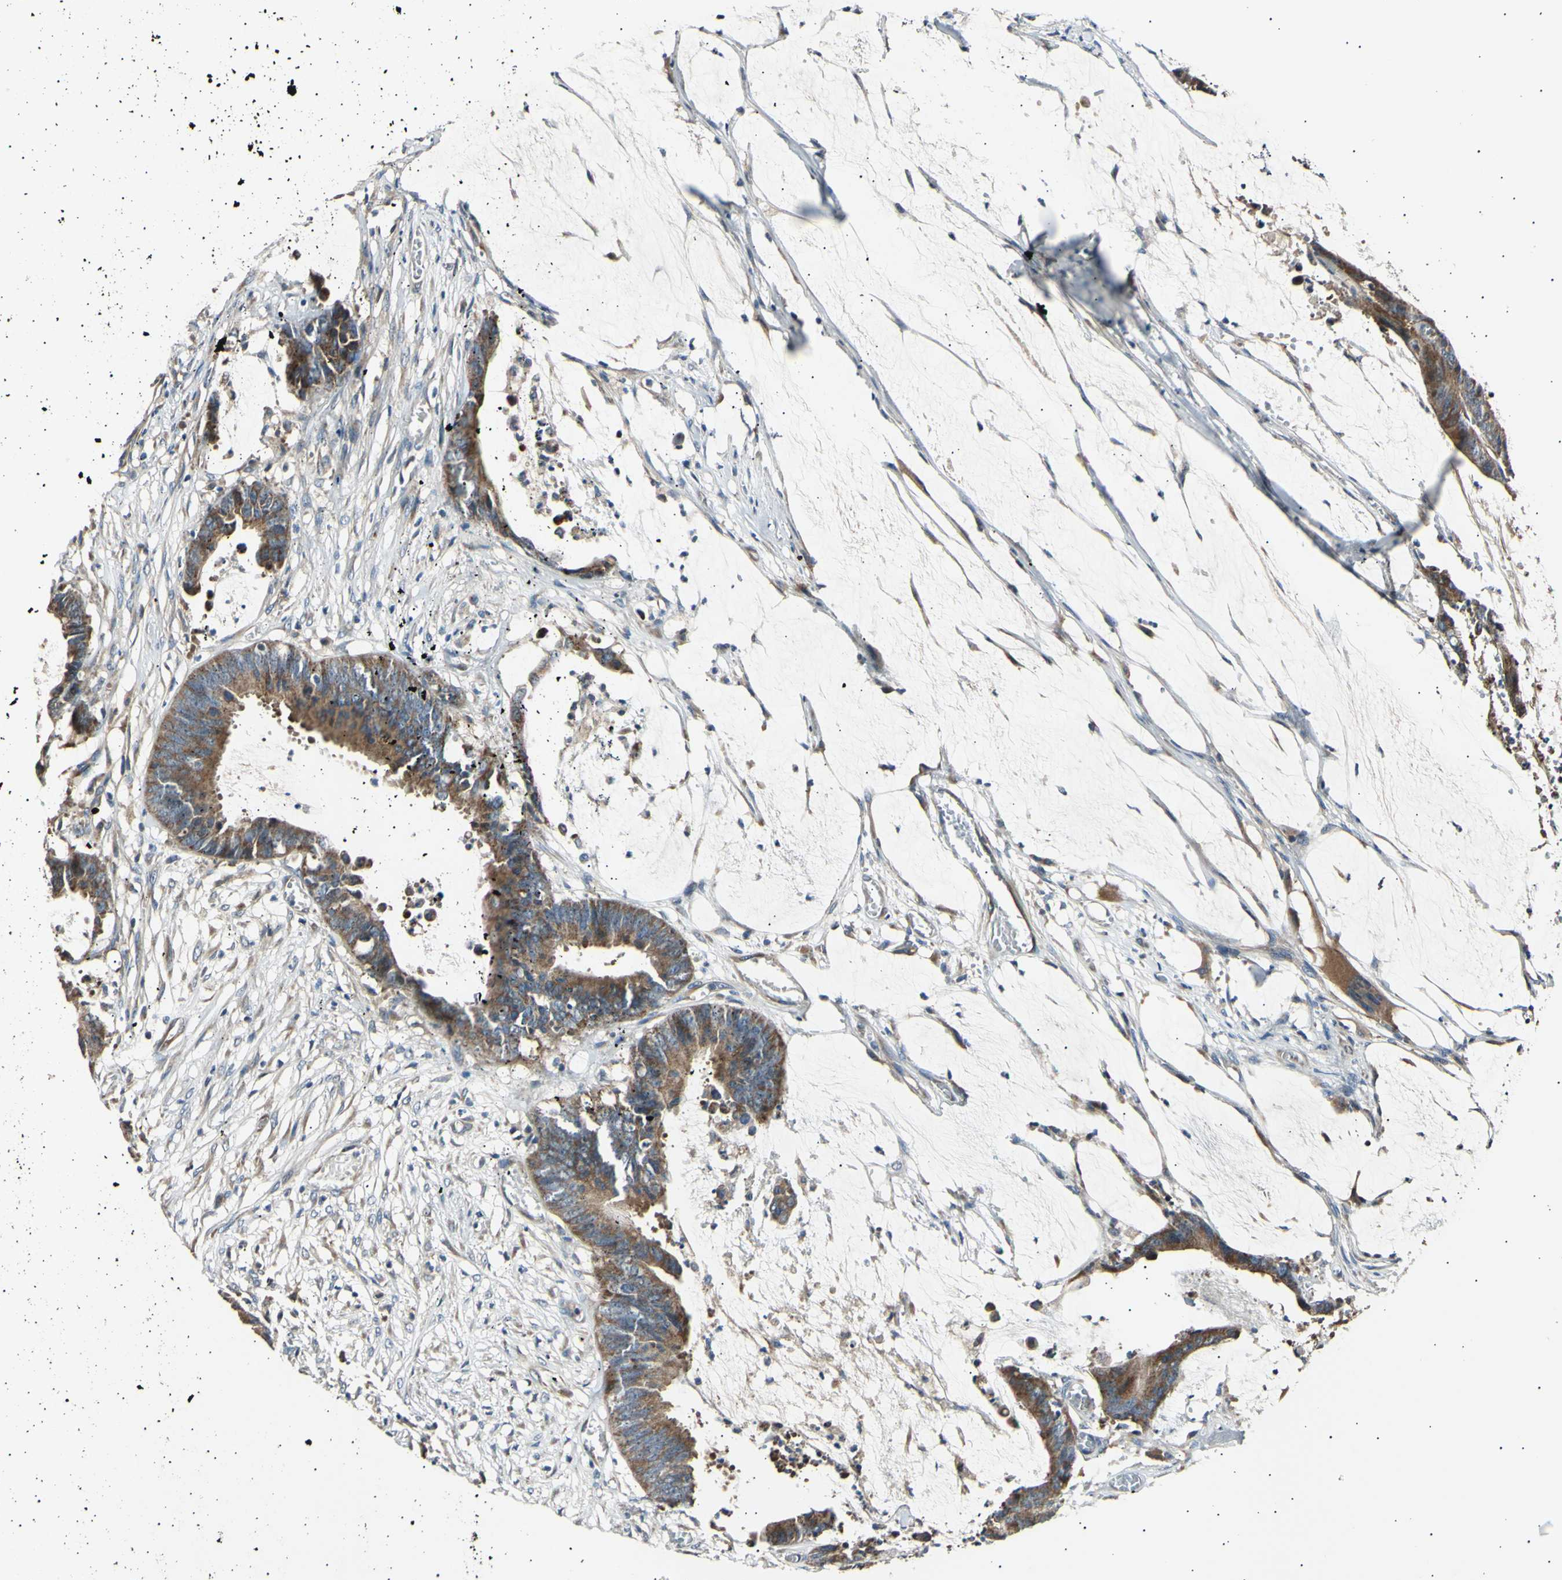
{"staining": {"intensity": "moderate", "quantity": ">75%", "location": "cytoplasmic/membranous"}, "tissue": "colorectal cancer", "cell_type": "Tumor cells", "image_type": "cancer", "snomed": [{"axis": "morphology", "description": "Adenocarcinoma, NOS"}, {"axis": "topography", "description": "Rectum"}], "caption": "The histopathology image displays immunohistochemical staining of adenocarcinoma (colorectal). There is moderate cytoplasmic/membranous positivity is appreciated in about >75% of tumor cells.", "gene": "ITGA6", "patient": {"sex": "female", "age": 66}}